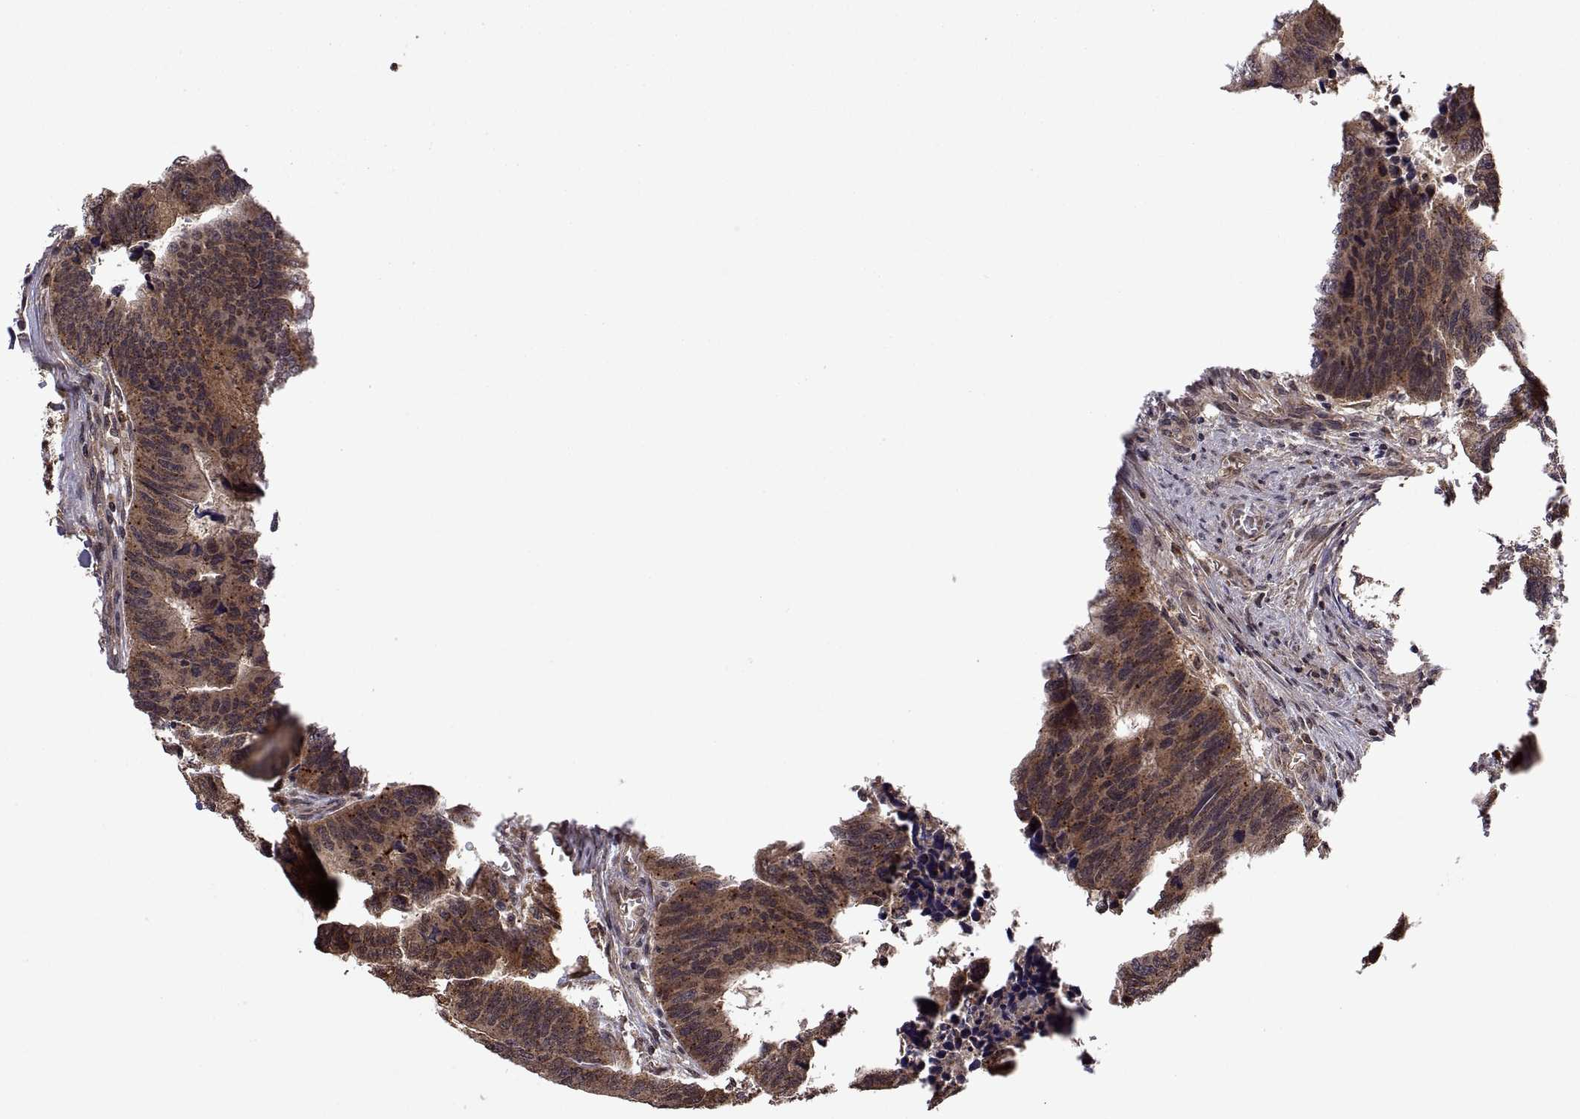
{"staining": {"intensity": "moderate", "quantity": "25%-75%", "location": "cytoplasmic/membranous"}, "tissue": "colorectal cancer", "cell_type": "Tumor cells", "image_type": "cancer", "snomed": [{"axis": "morphology", "description": "Adenocarcinoma, NOS"}, {"axis": "topography", "description": "Rectum"}], "caption": "IHC staining of adenocarcinoma (colorectal), which reveals medium levels of moderate cytoplasmic/membranous expression in approximately 25%-75% of tumor cells indicating moderate cytoplasmic/membranous protein staining. The staining was performed using DAB (brown) for protein detection and nuclei were counterstained in hematoxylin (blue).", "gene": "ZNRF2", "patient": {"sex": "female", "age": 85}}